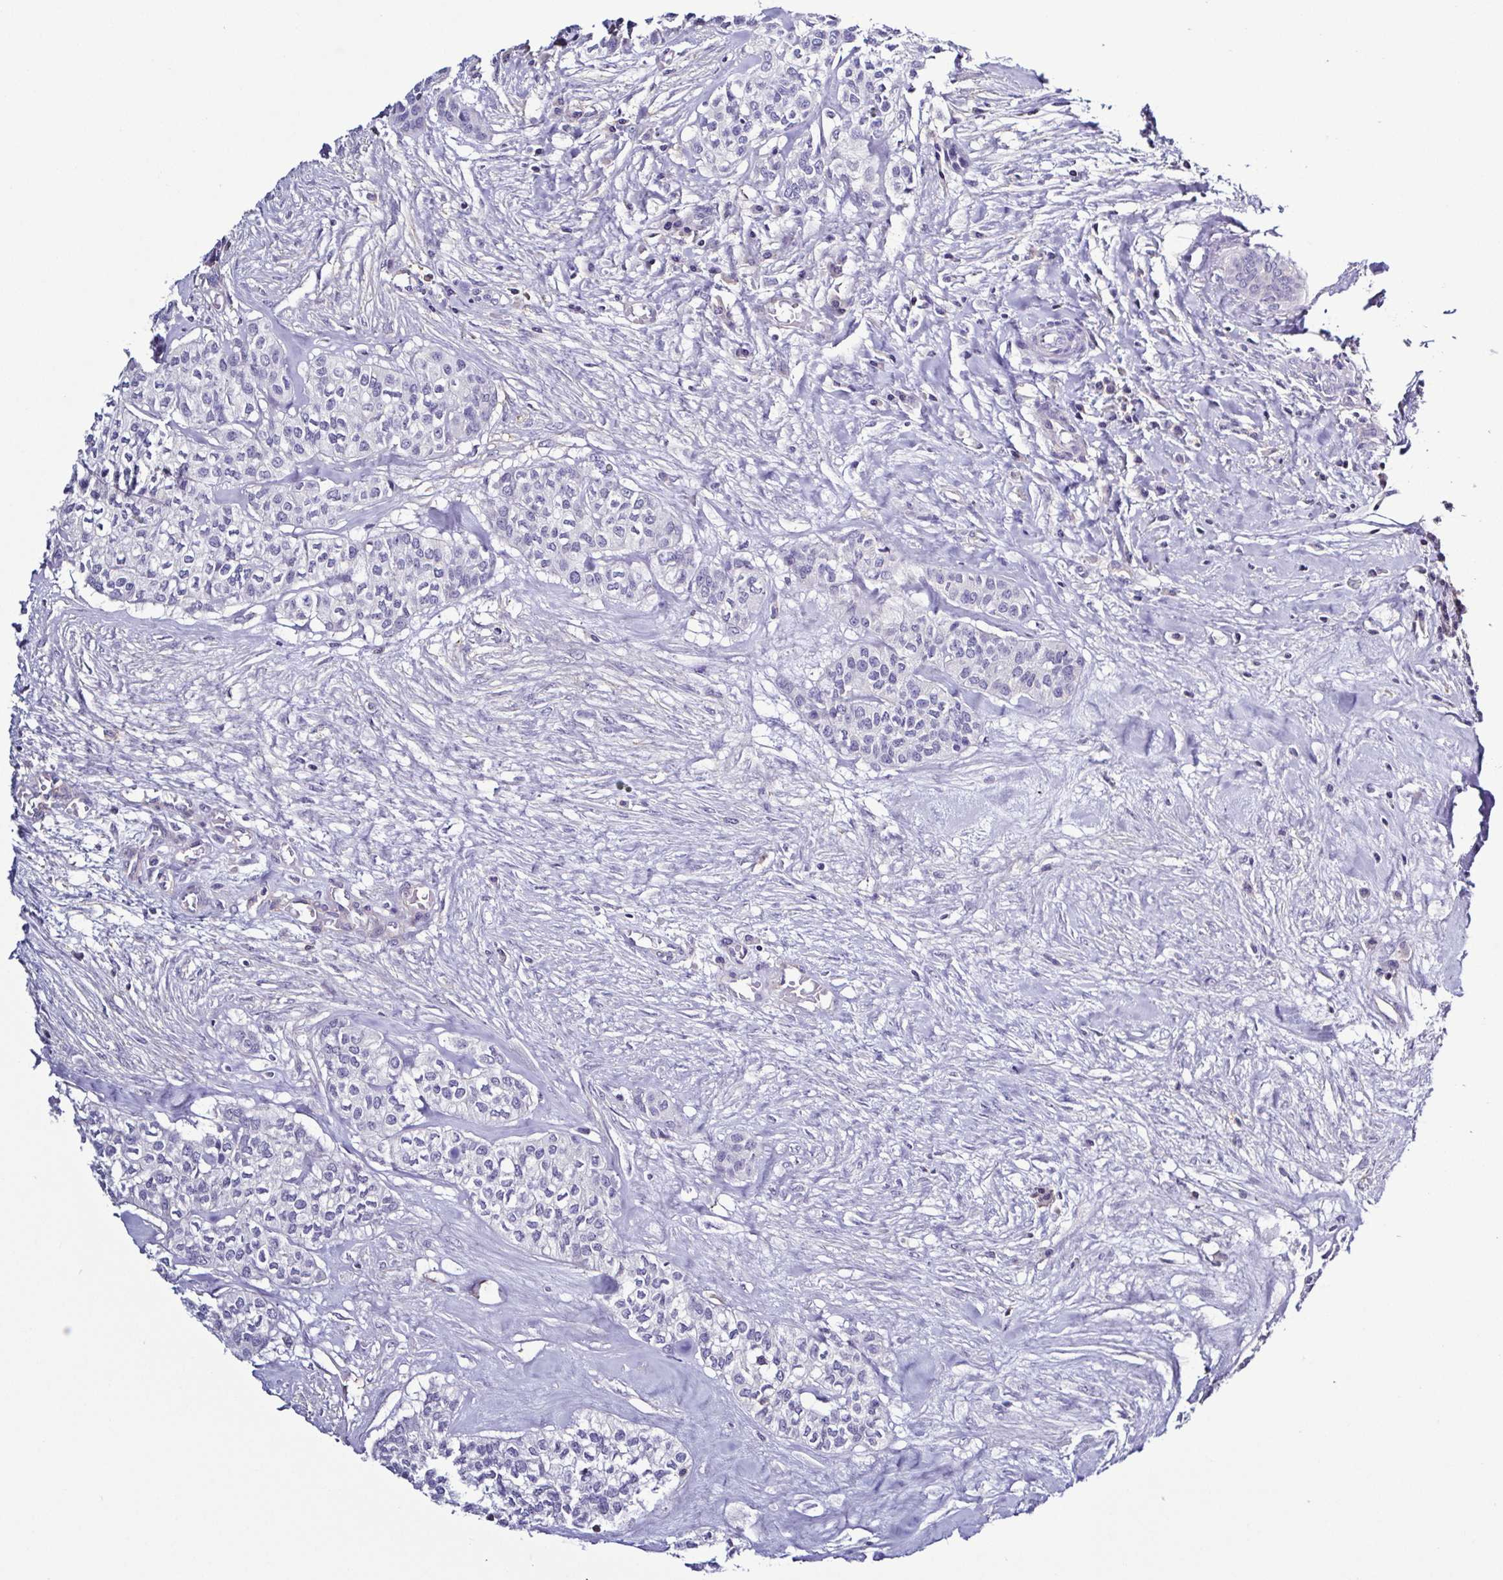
{"staining": {"intensity": "negative", "quantity": "none", "location": "none"}, "tissue": "head and neck cancer", "cell_type": "Tumor cells", "image_type": "cancer", "snomed": [{"axis": "morphology", "description": "Adenocarcinoma, NOS"}, {"axis": "topography", "description": "Head-Neck"}], "caption": "Immunohistochemistry of head and neck cancer exhibits no positivity in tumor cells.", "gene": "TNNT2", "patient": {"sex": "male", "age": 81}}